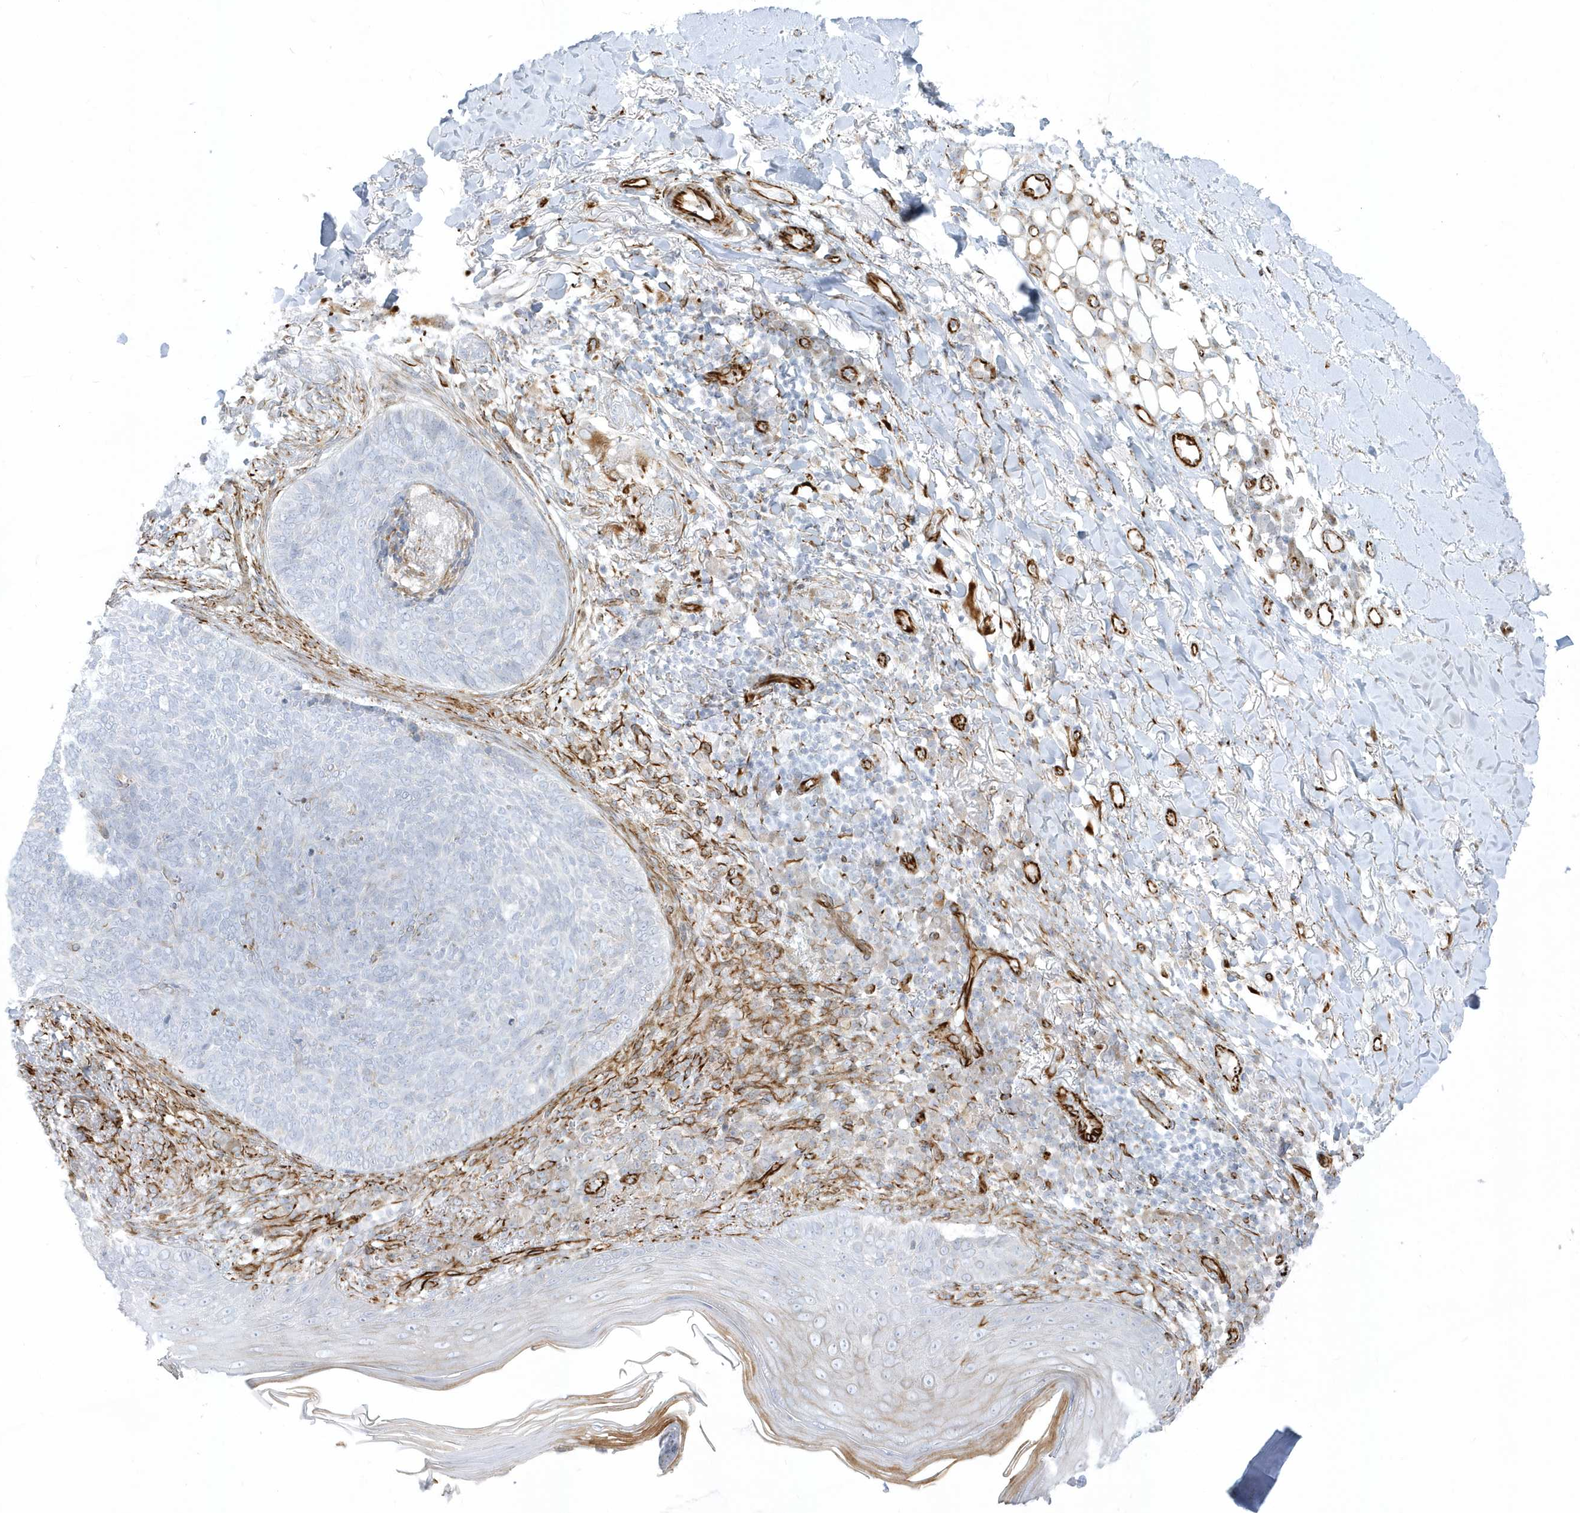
{"staining": {"intensity": "negative", "quantity": "none", "location": "none"}, "tissue": "skin cancer", "cell_type": "Tumor cells", "image_type": "cancer", "snomed": [{"axis": "morphology", "description": "Basal cell carcinoma"}, {"axis": "topography", "description": "Skin"}], "caption": "IHC image of neoplastic tissue: basal cell carcinoma (skin) stained with DAB shows no significant protein positivity in tumor cells.", "gene": "PPIL6", "patient": {"sex": "male", "age": 85}}